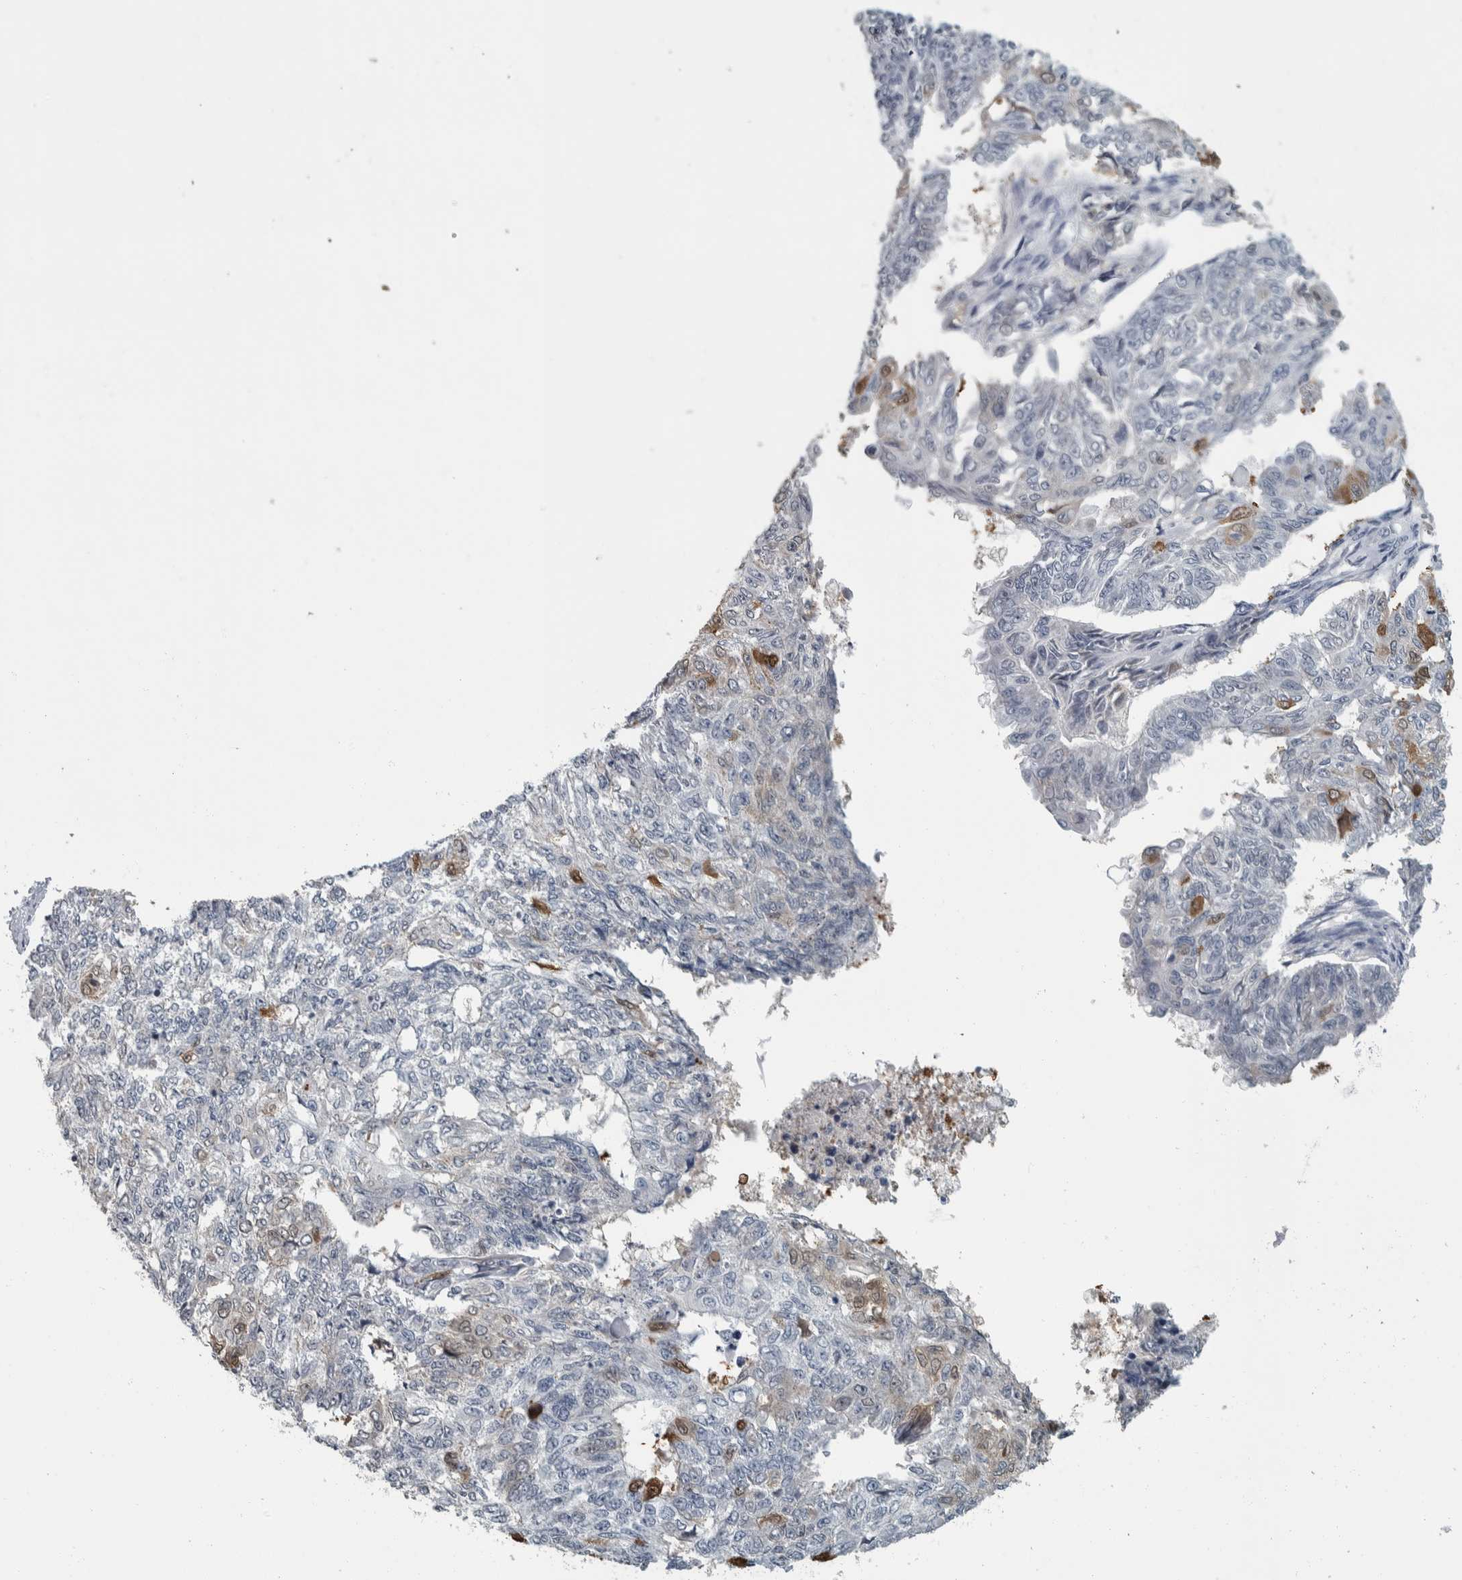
{"staining": {"intensity": "weak", "quantity": "<25%", "location": "cytoplasmic/membranous,nuclear"}, "tissue": "endometrial cancer", "cell_type": "Tumor cells", "image_type": "cancer", "snomed": [{"axis": "morphology", "description": "Adenocarcinoma, NOS"}, {"axis": "topography", "description": "Endometrium"}], "caption": "Immunohistochemistry (IHC) of human adenocarcinoma (endometrial) reveals no positivity in tumor cells.", "gene": "CAVIN4", "patient": {"sex": "female", "age": 32}}